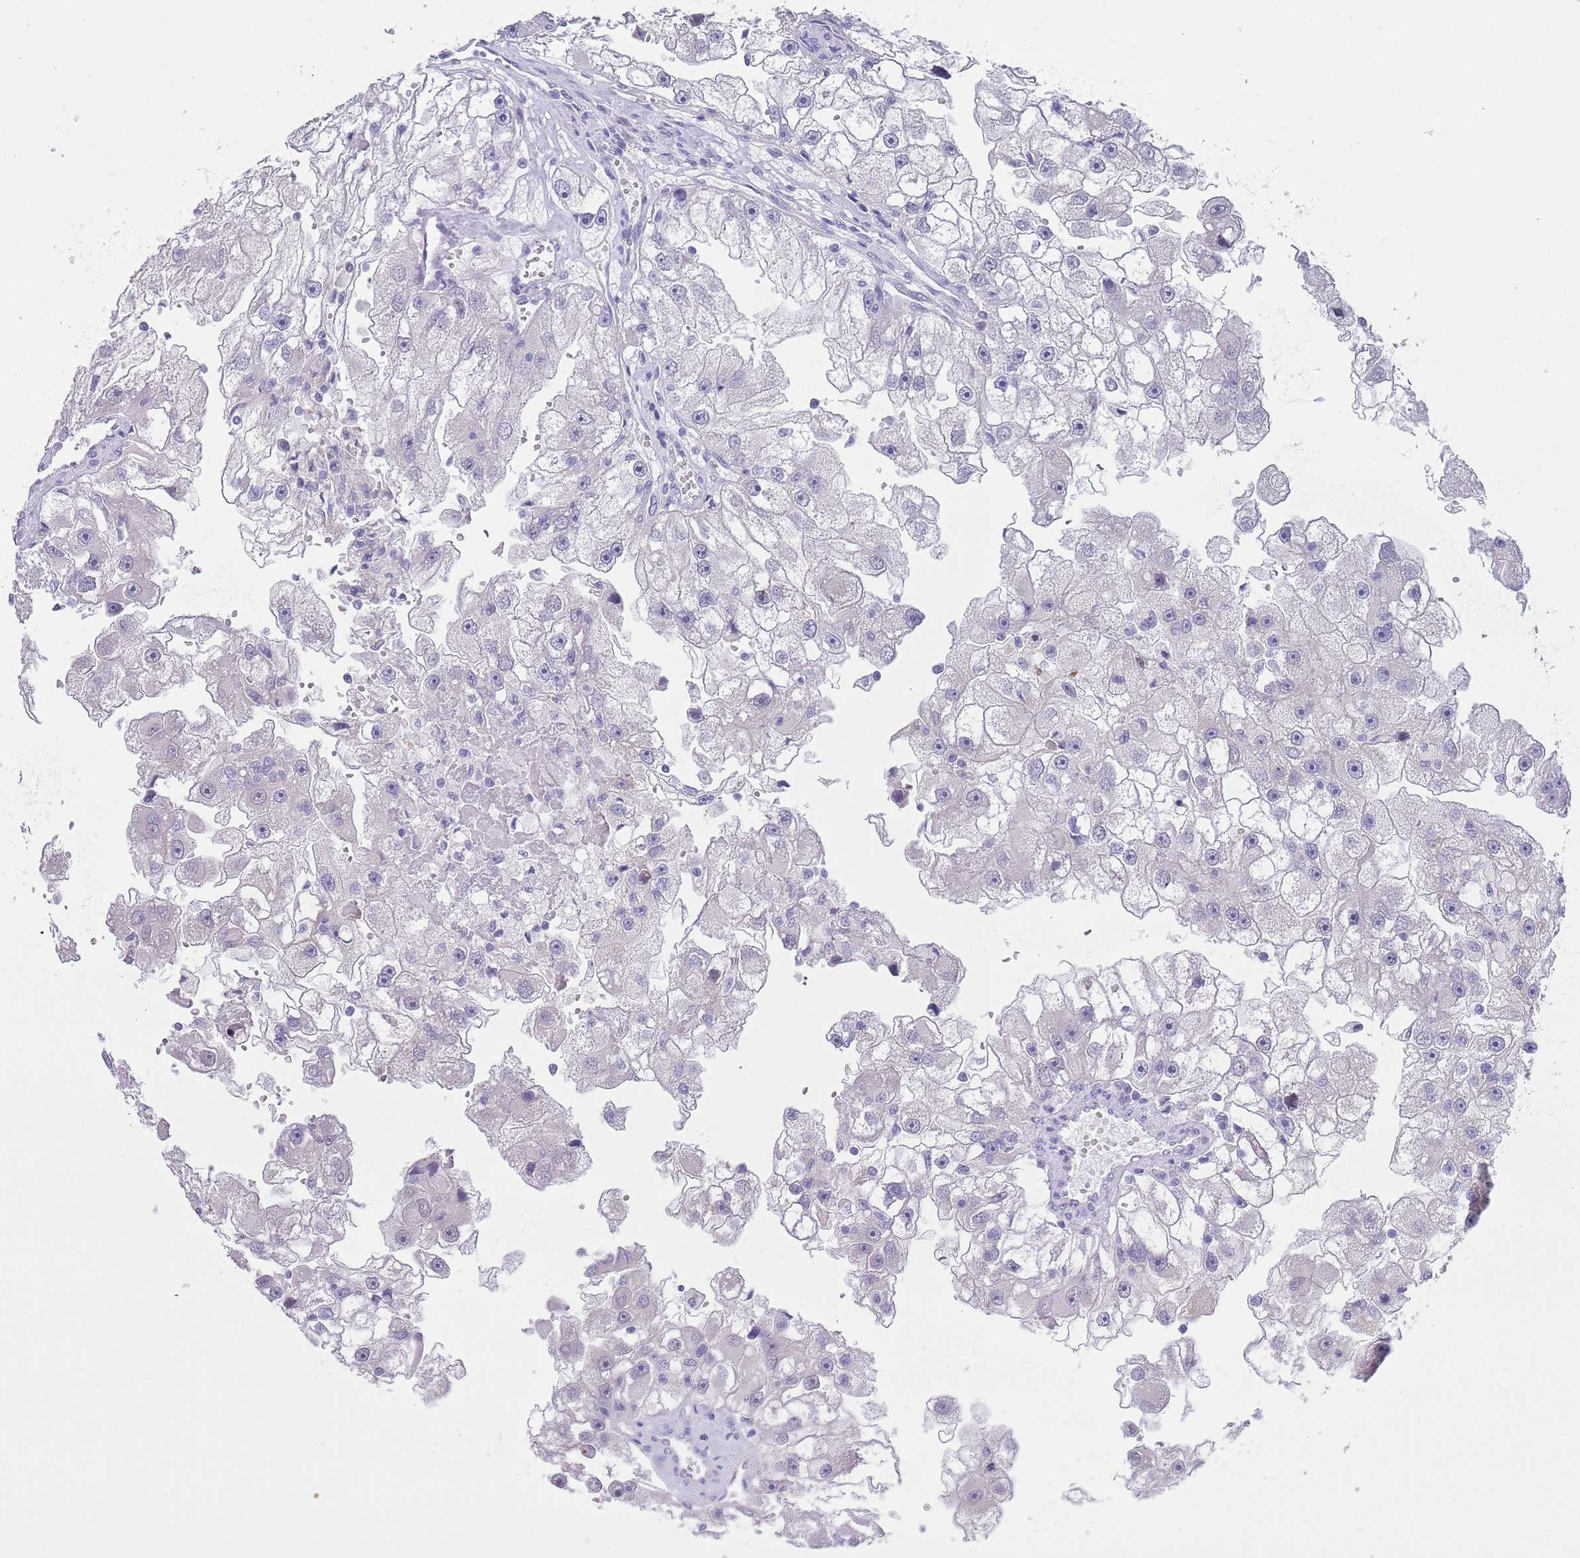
{"staining": {"intensity": "negative", "quantity": "none", "location": "none"}, "tissue": "renal cancer", "cell_type": "Tumor cells", "image_type": "cancer", "snomed": [{"axis": "morphology", "description": "Adenocarcinoma, NOS"}, {"axis": "topography", "description": "Kidney"}], "caption": "This is an immunohistochemistry (IHC) micrograph of human adenocarcinoma (renal). There is no staining in tumor cells.", "gene": "SPIRE2", "patient": {"sex": "male", "age": 63}}